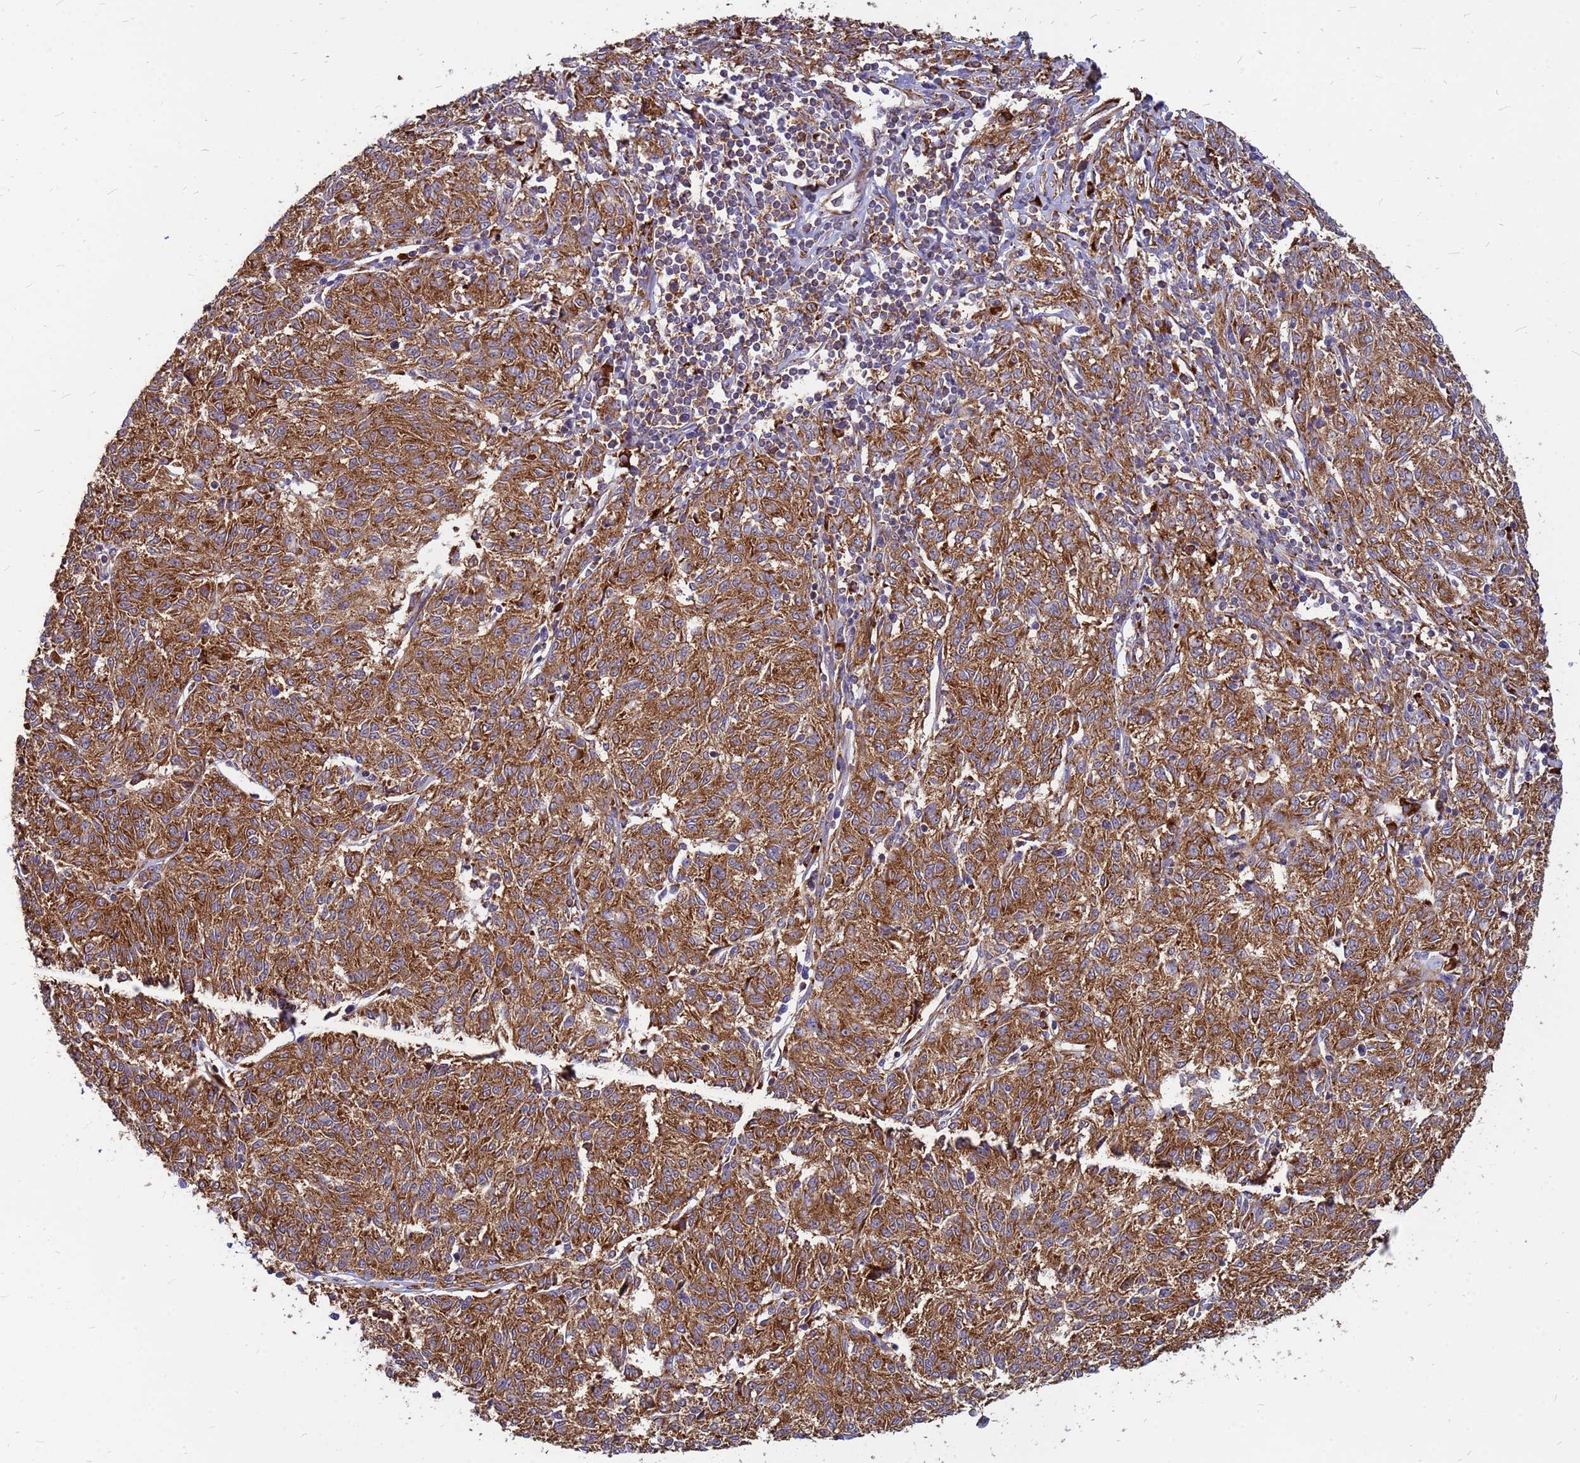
{"staining": {"intensity": "strong", "quantity": ">75%", "location": "cytoplasmic/membranous"}, "tissue": "melanoma", "cell_type": "Tumor cells", "image_type": "cancer", "snomed": [{"axis": "morphology", "description": "Malignant melanoma, NOS"}, {"axis": "topography", "description": "Skin"}], "caption": "High-magnification brightfield microscopy of melanoma stained with DAB (brown) and counterstained with hematoxylin (blue). tumor cells exhibit strong cytoplasmic/membranous positivity is seen in approximately>75% of cells.", "gene": "RPL8", "patient": {"sex": "female", "age": 72}}